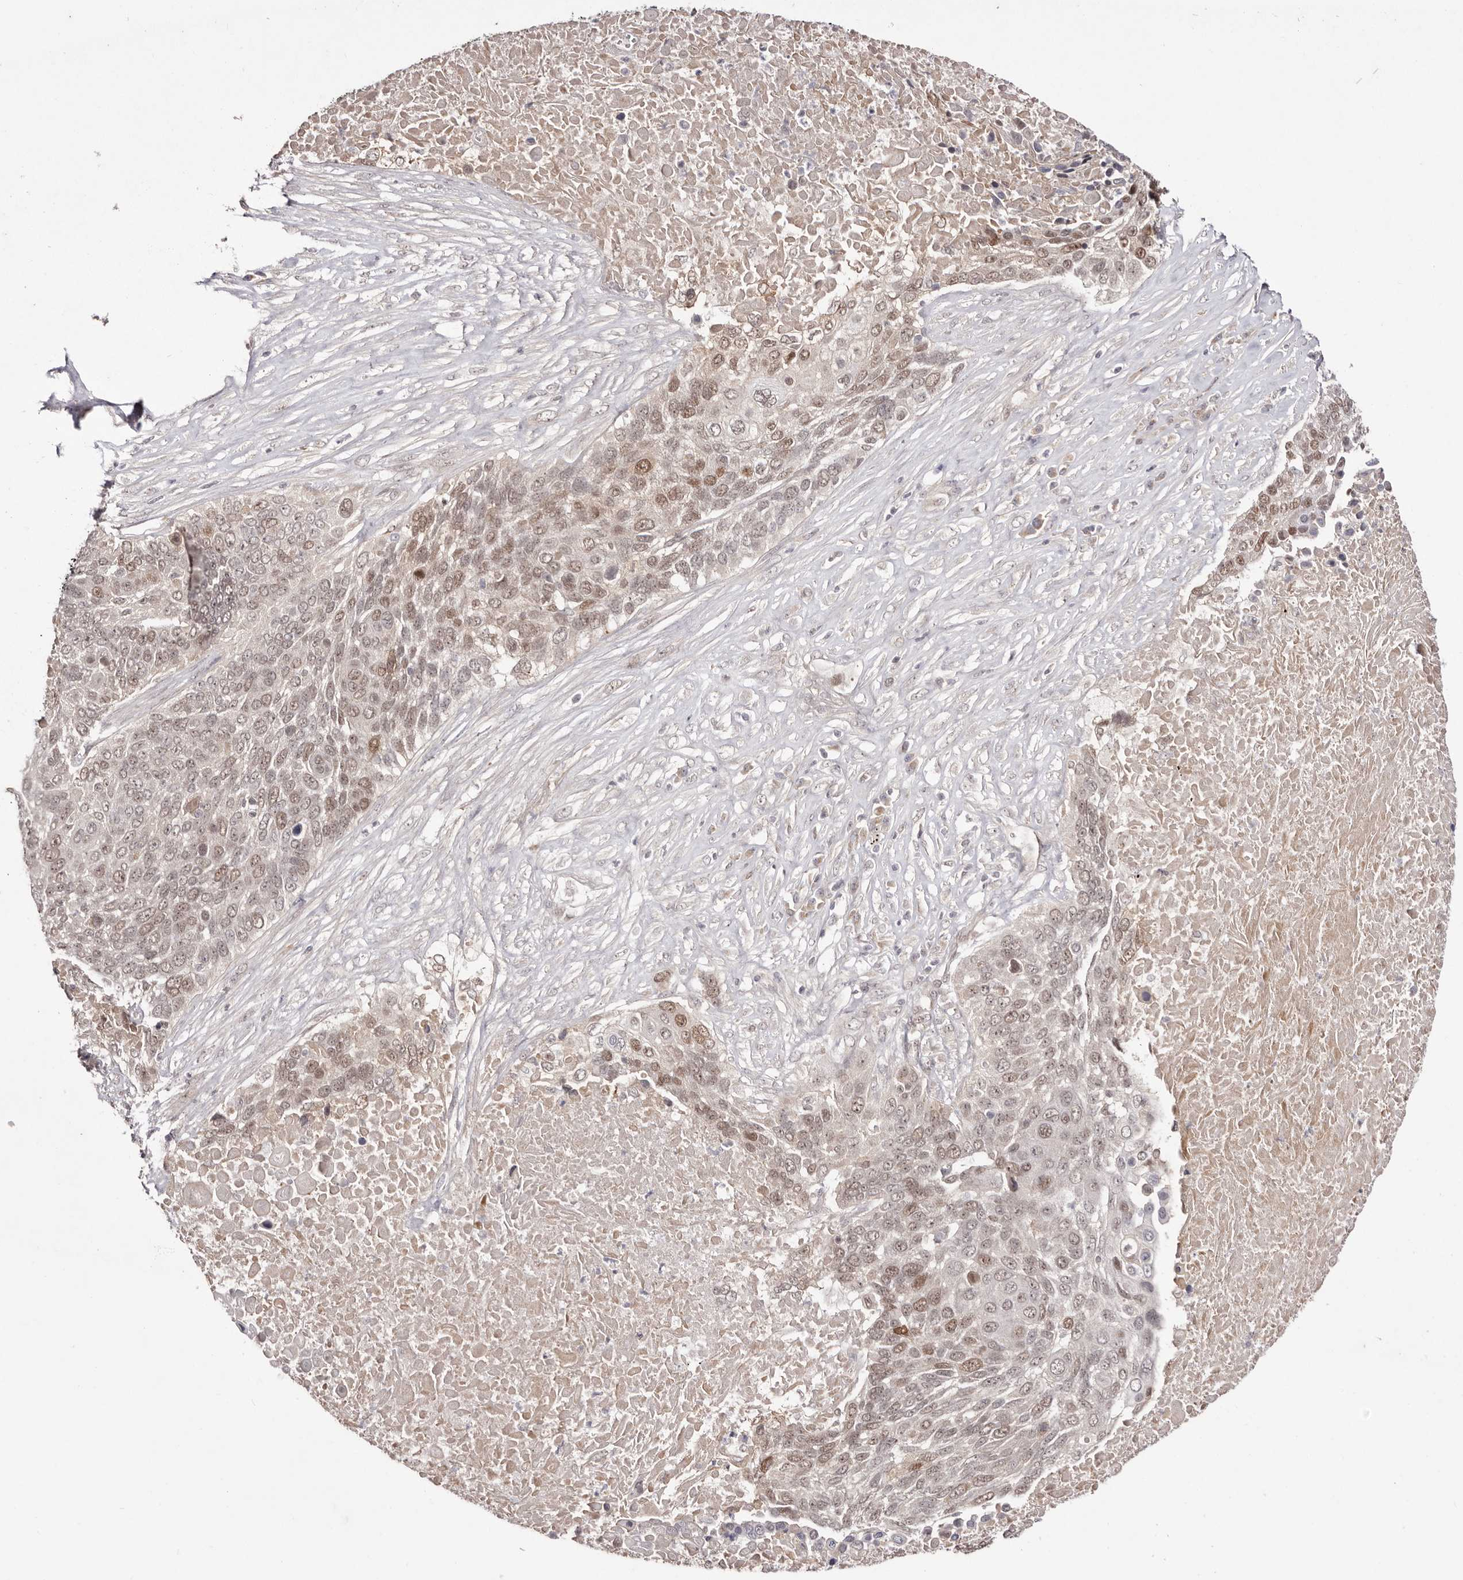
{"staining": {"intensity": "weak", "quantity": "25%-75%", "location": "cytoplasmic/membranous,nuclear"}, "tissue": "lung cancer", "cell_type": "Tumor cells", "image_type": "cancer", "snomed": [{"axis": "morphology", "description": "Squamous cell carcinoma, NOS"}, {"axis": "topography", "description": "Lung"}], "caption": "The image displays staining of squamous cell carcinoma (lung), revealing weak cytoplasmic/membranous and nuclear protein positivity (brown color) within tumor cells.", "gene": "EGR3", "patient": {"sex": "male", "age": 66}}